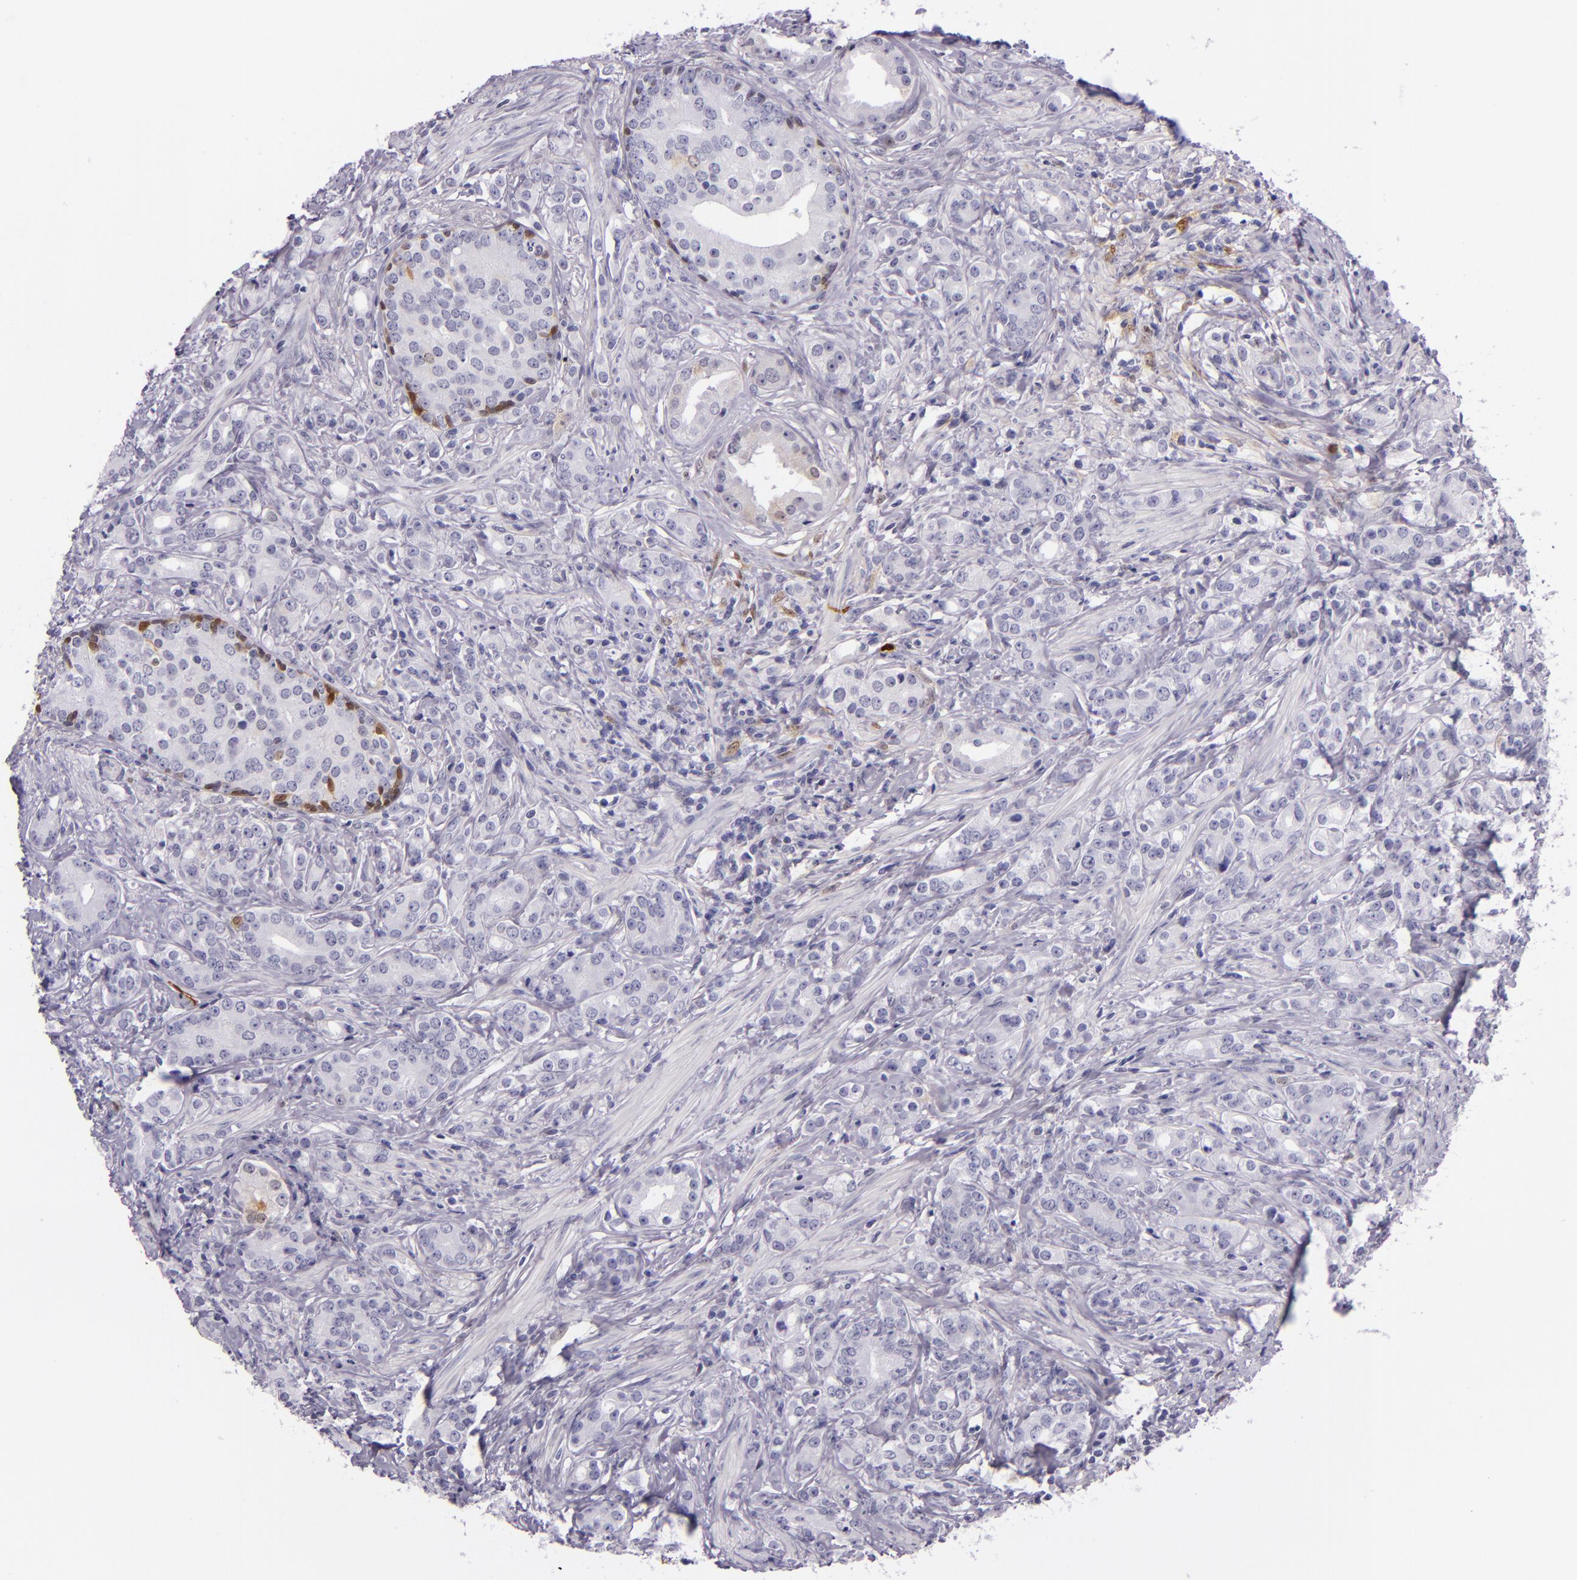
{"staining": {"intensity": "negative", "quantity": "none", "location": "none"}, "tissue": "prostate cancer", "cell_type": "Tumor cells", "image_type": "cancer", "snomed": [{"axis": "morphology", "description": "Adenocarcinoma, Medium grade"}, {"axis": "topography", "description": "Prostate"}], "caption": "High power microscopy micrograph of an immunohistochemistry photomicrograph of prostate cancer (adenocarcinoma (medium-grade)), revealing no significant positivity in tumor cells.", "gene": "MT1A", "patient": {"sex": "male", "age": 59}}